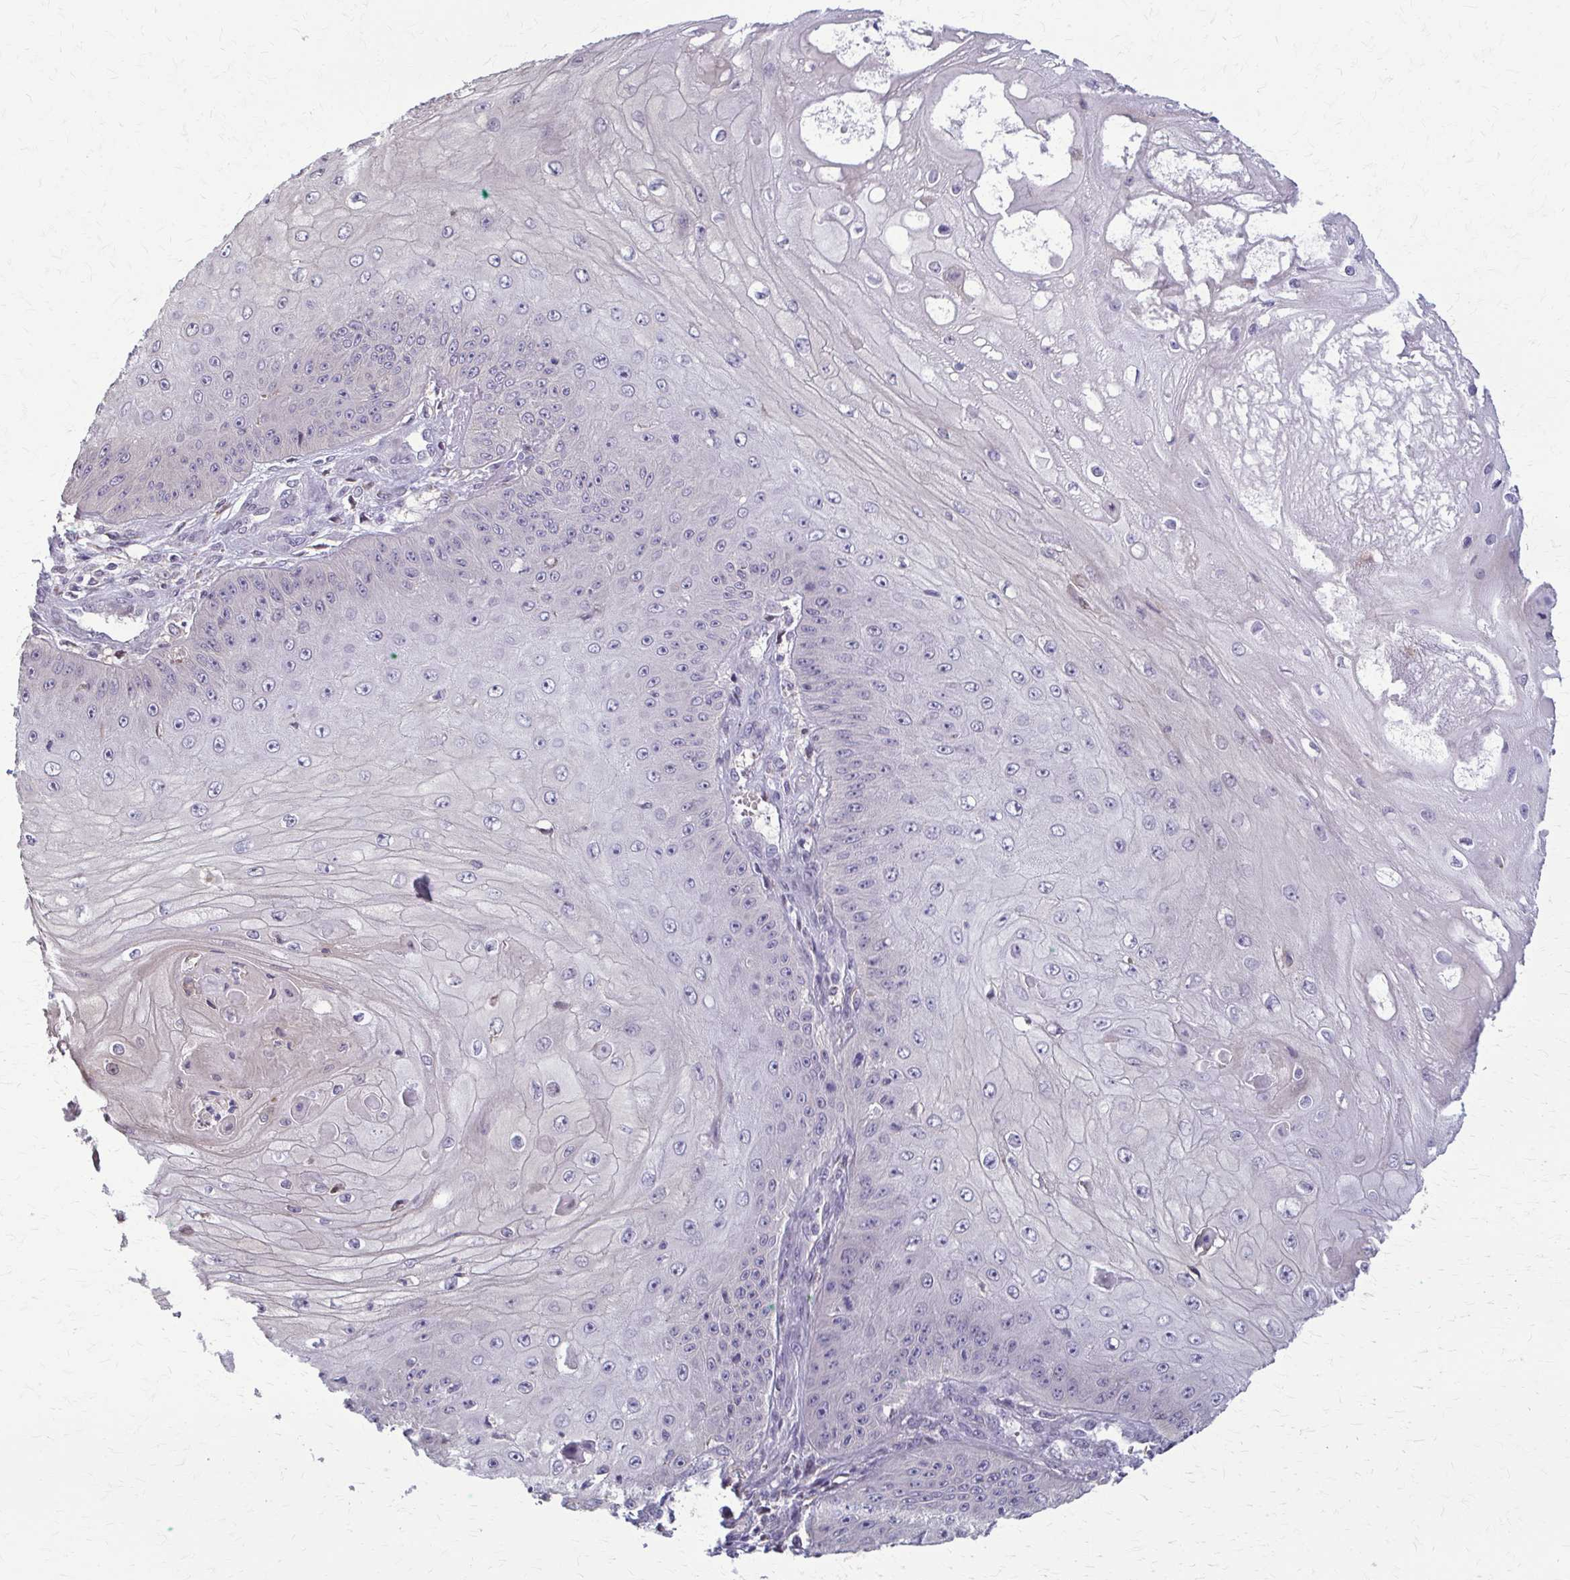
{"staining": {"intensity": "negative", "quantity": "none", "location": "none"}, "tissue": "skin cancer", "cell_type": "Tumor cells", "image_type": "cancer", "snomed": [{"axis": "morphology", "description": "Squamous cell carcinoma, NOS"}, {"axis": "topography", "description": "Skin"}], "caption": "High magnification brightfield microscopy of skin squamous cell carcinoma stained with DAB (brown) and counterstained with hematoxylin (blue): tumor cells show no significant positivity.", "gene": "ZNF34", "patient": {"sex": "male", "age": 70}}